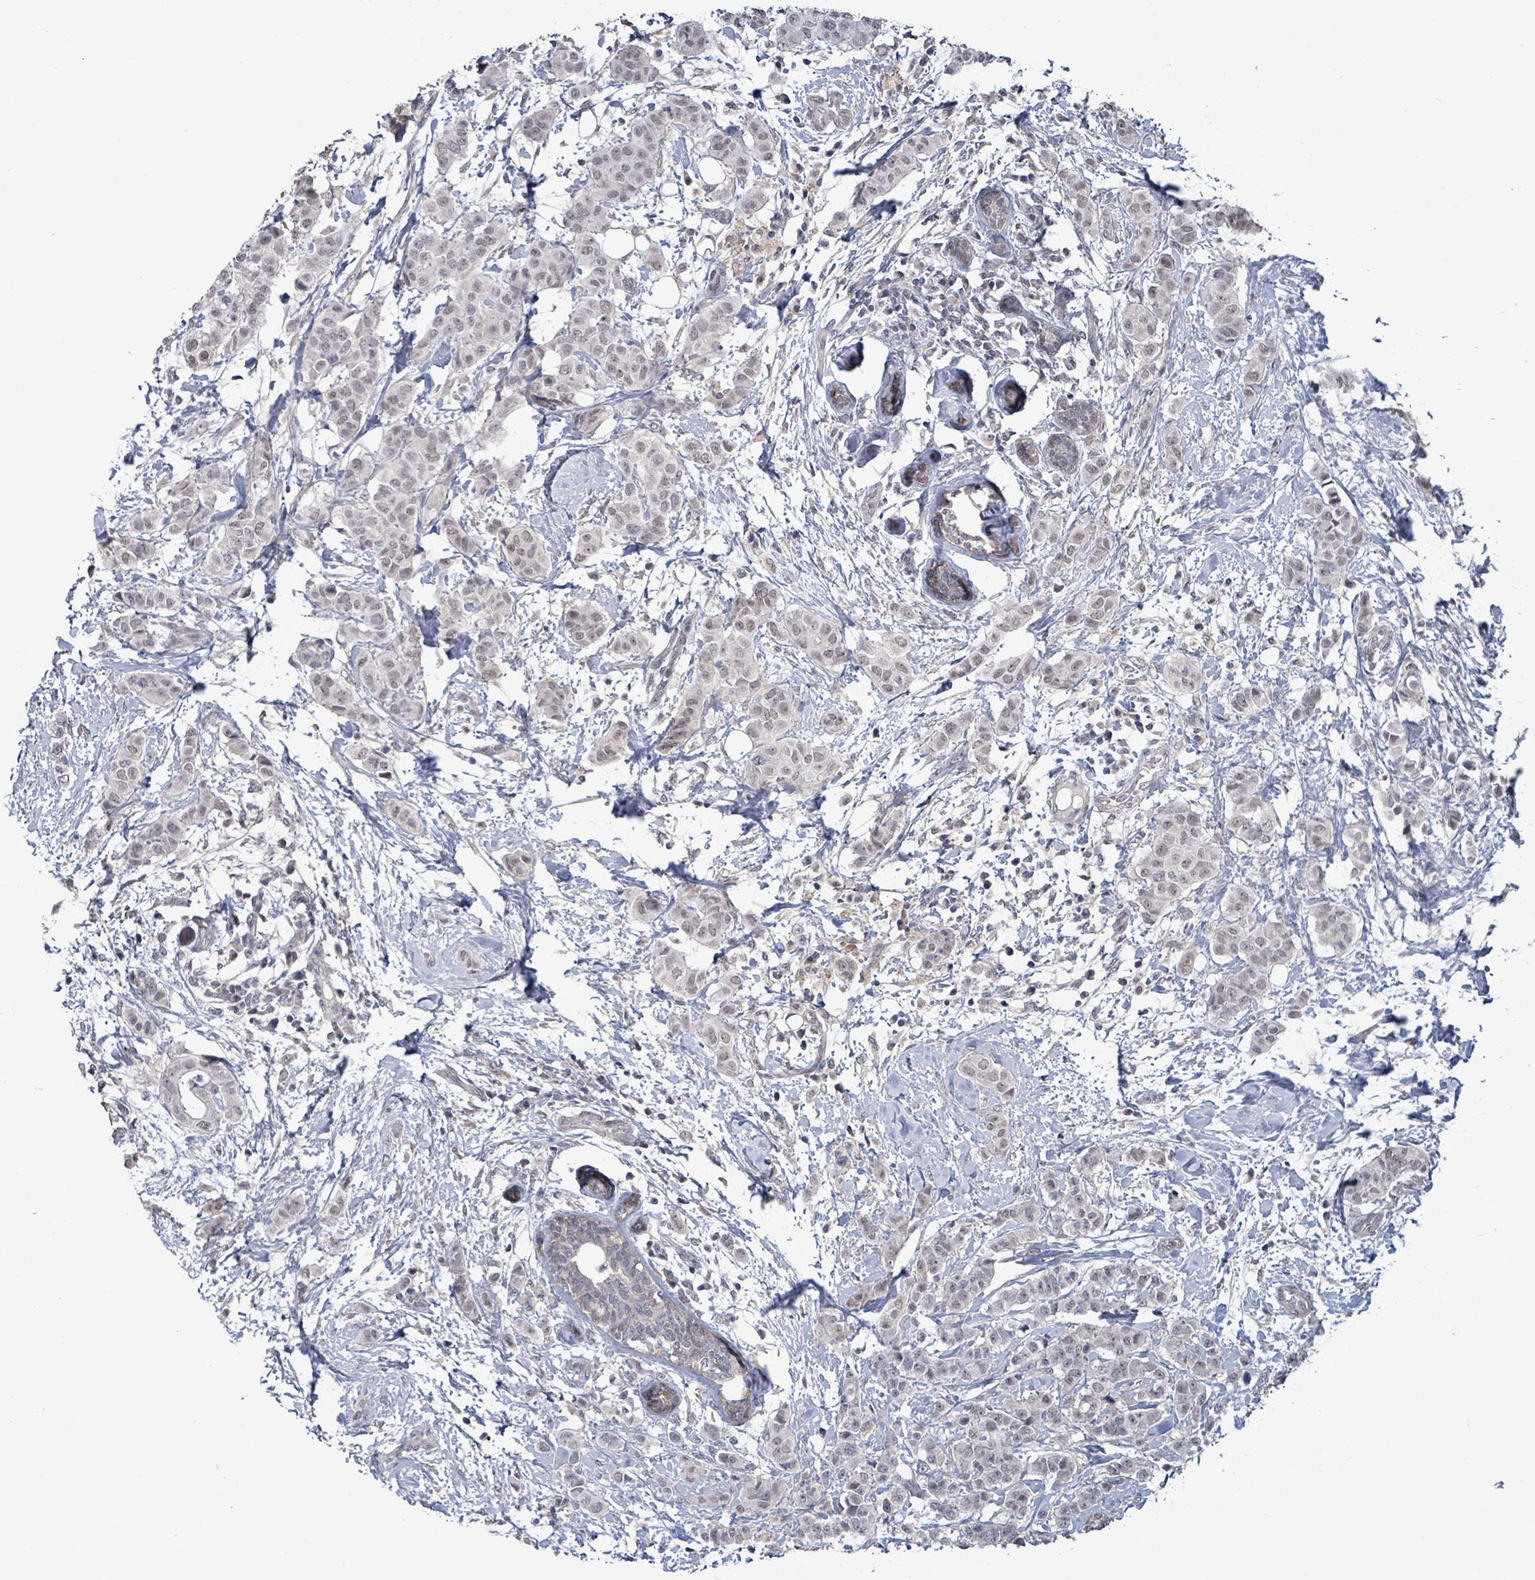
{"staining": {"intensity": "negative", "quantity": "none", "location": "none"}, "tissue": "breast cancer", "cell_type": "Tumor cells", "image_type": "cancer", "snomed": [{"axis": "morphology", "description": "Duct carcinoma"}, {"axis": "topography", "description": "Breast"}], "caption": "There is no significant expression in tumor cells of breast intraductal carcinoma. (Stains: DAB (3,3'-diaminobenzidine) immunohistochemistry (IHC) with hematoxylin counter stain, Microscopy: brightfield microscopy at high magnification).", "gene": "AMMECR1", "patient": {"sex": "female", "age": 40}}